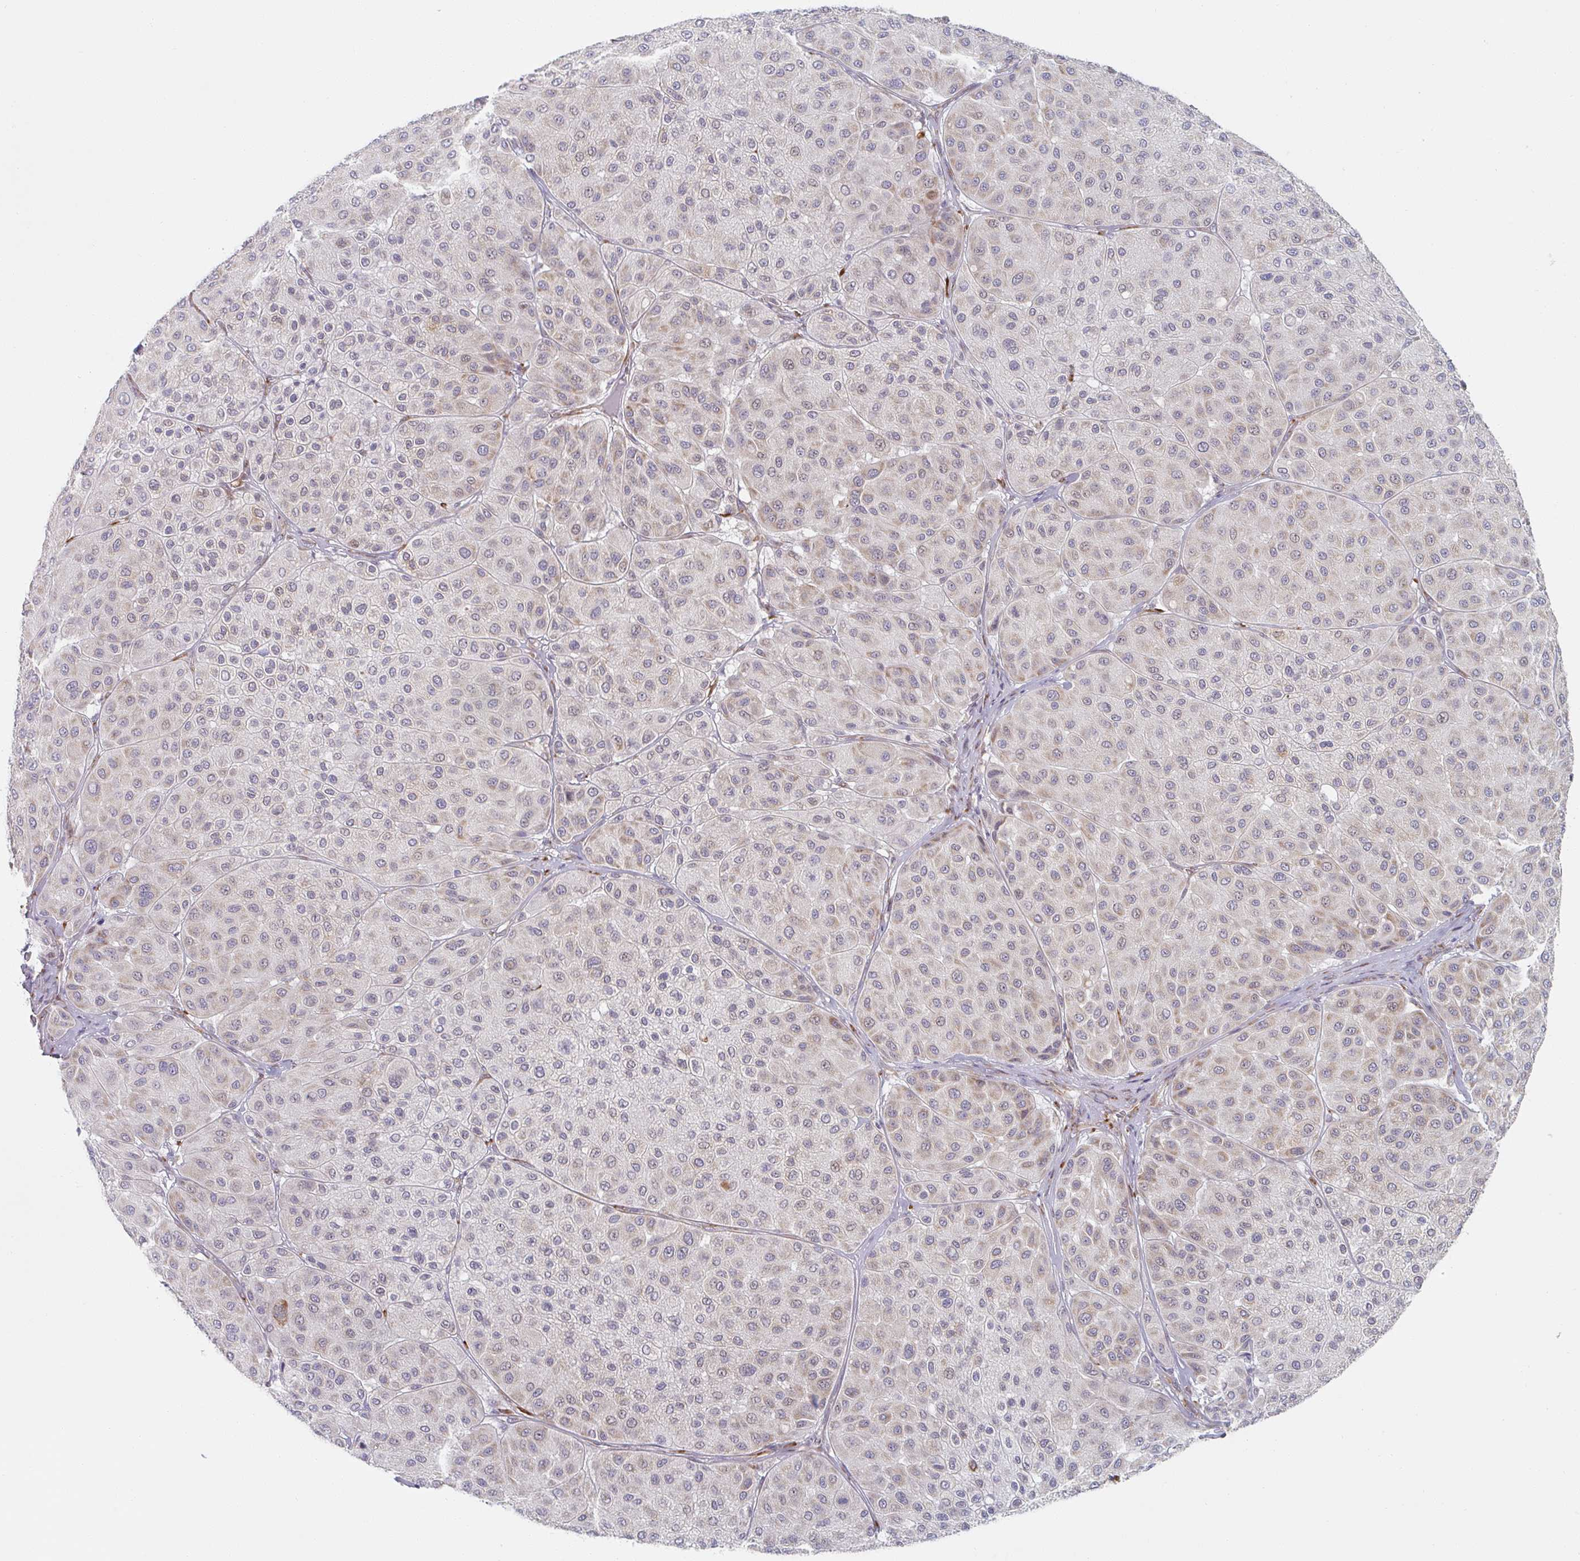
{"staining": {"intensity": "weak", "quantity": "<25%", "location": "cytoplasmic/membranous"}, "tissue": "melanoma", "cell_type": "Tumor cells", "image_type": "cancer", "snomed": [{"axis": "morphology", "description": "Malignant melanoma, Metastatic site"}, {"axis": "topography", "description": "Smooth muscle"}], "caption": "This is a photomicrograph of immunohistochemistry (IHC) staining of melanoma, which shows no expression in tumor cells.", "gene": "TRAPPC10", "patient": {"sex": "male", "age": 41}}